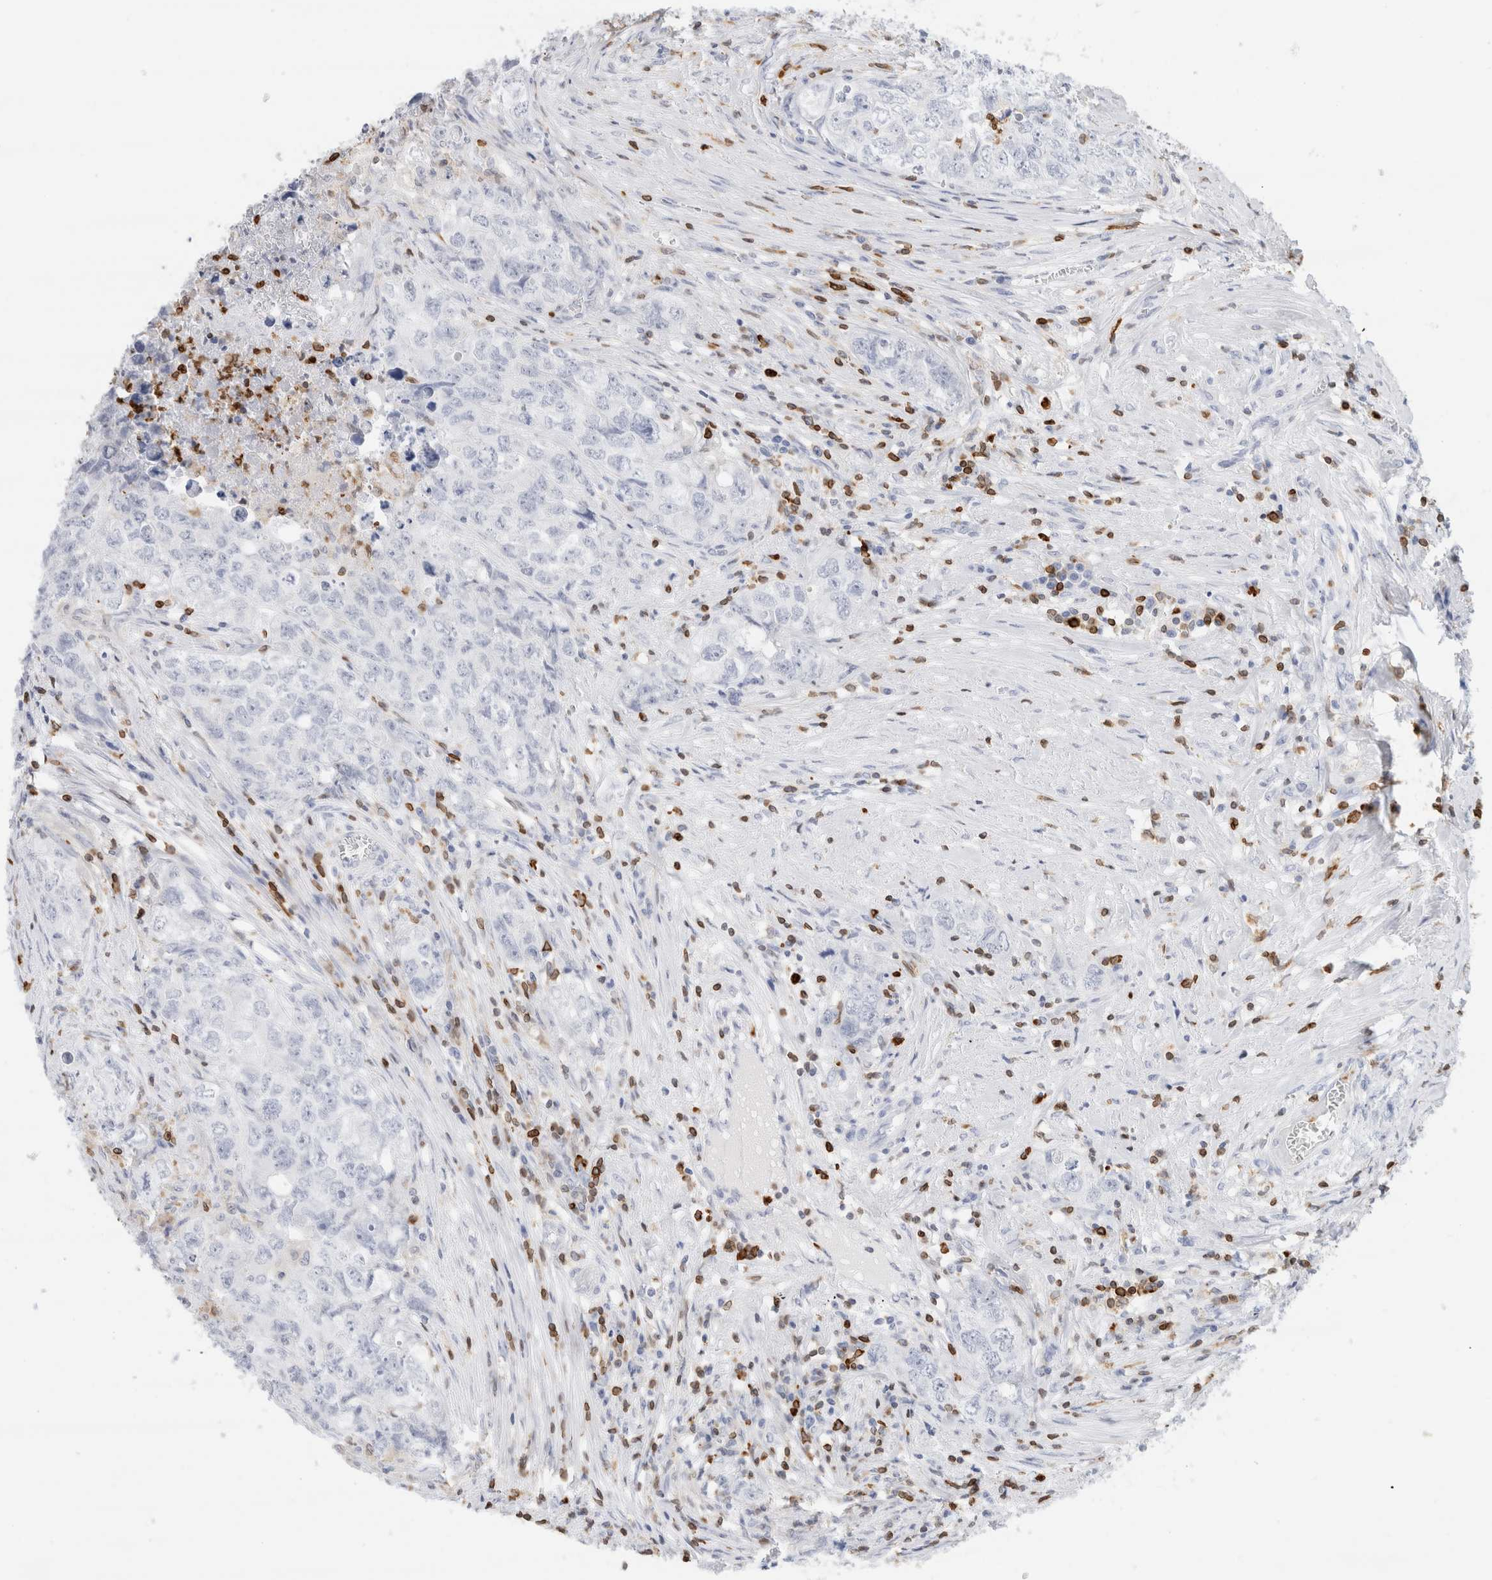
{"staining": {"intensity": "negative", "quantity": "none", "location": "none"}, "tissue": "testis cancer", "cell_type": "Tumor cells", "image_type": "cancer", "snomed": [{"axis": "morphology", "description": "Seminoma, NOS"}, {"axis": "morphology", "description": "Carcinoma, Embryonal, NOS"}, {"axis": "topography", "description": "Testis"}], "caption": "A high-resolution photomicrograph shows immunohistochemistry staining of seminoma (testis), which demonstrates no significant expression in tumor cells.", "gene": "ALOX5AP", "patient": {"sex": "male", "age": 43}}